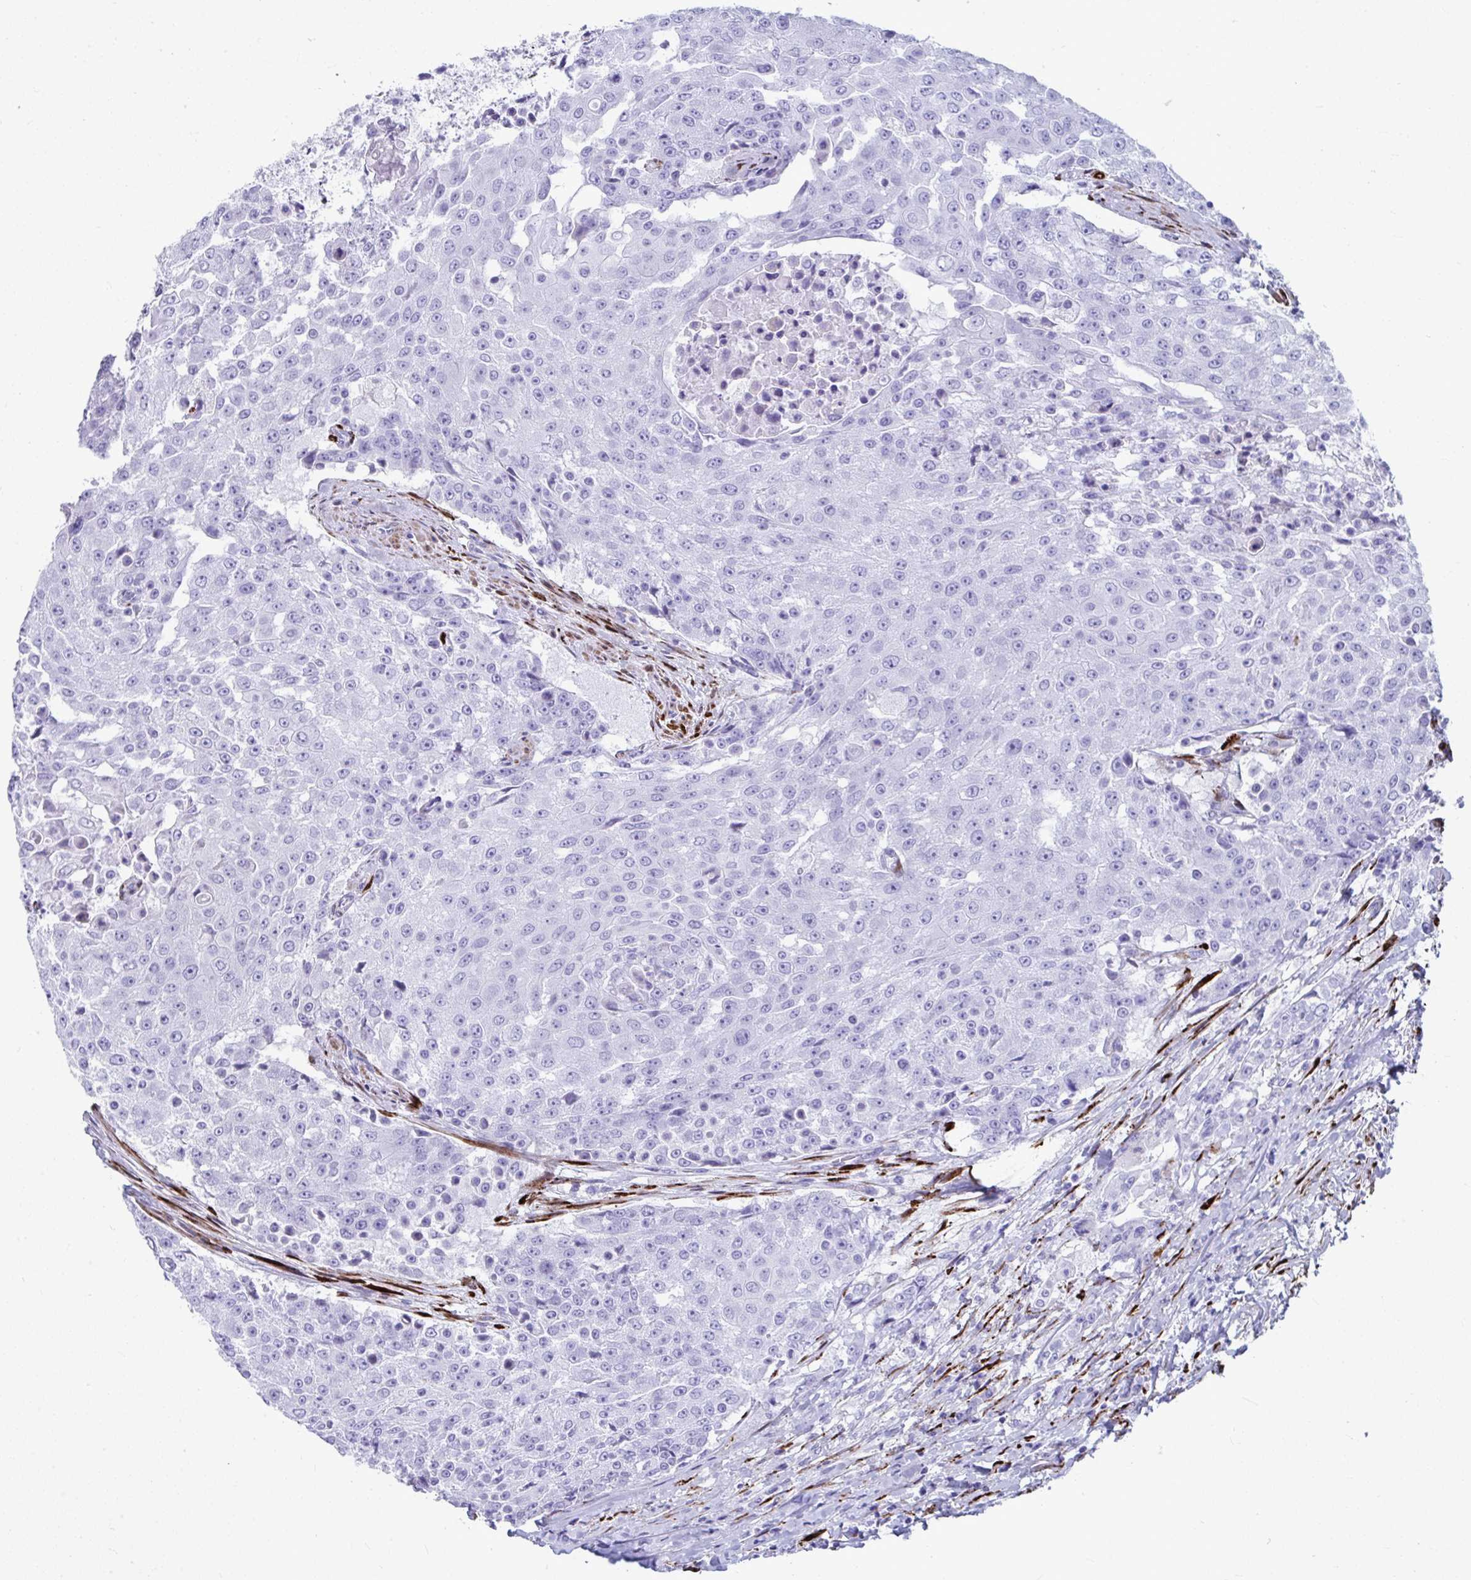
{"staining": {"intensity": "negative", "quantity": "none", "location": "none"}, "tissue": "urothelial cancer", "cell_type": "Tumor cells", "image_type": "cancer", "snomed": [{"axis": "morphology", "description": "Urothelial carcinoma, High grade"}, {"axis": "topography", "description": "Urinary bladder"}], "caption": "High power microscopy photomicrograph of an IHC micrograph of urothelial cancer, revealing no significant staining in tumor cells.", "gene": "GRXCR2", "patient": {"sex": "female", "age": 63}}